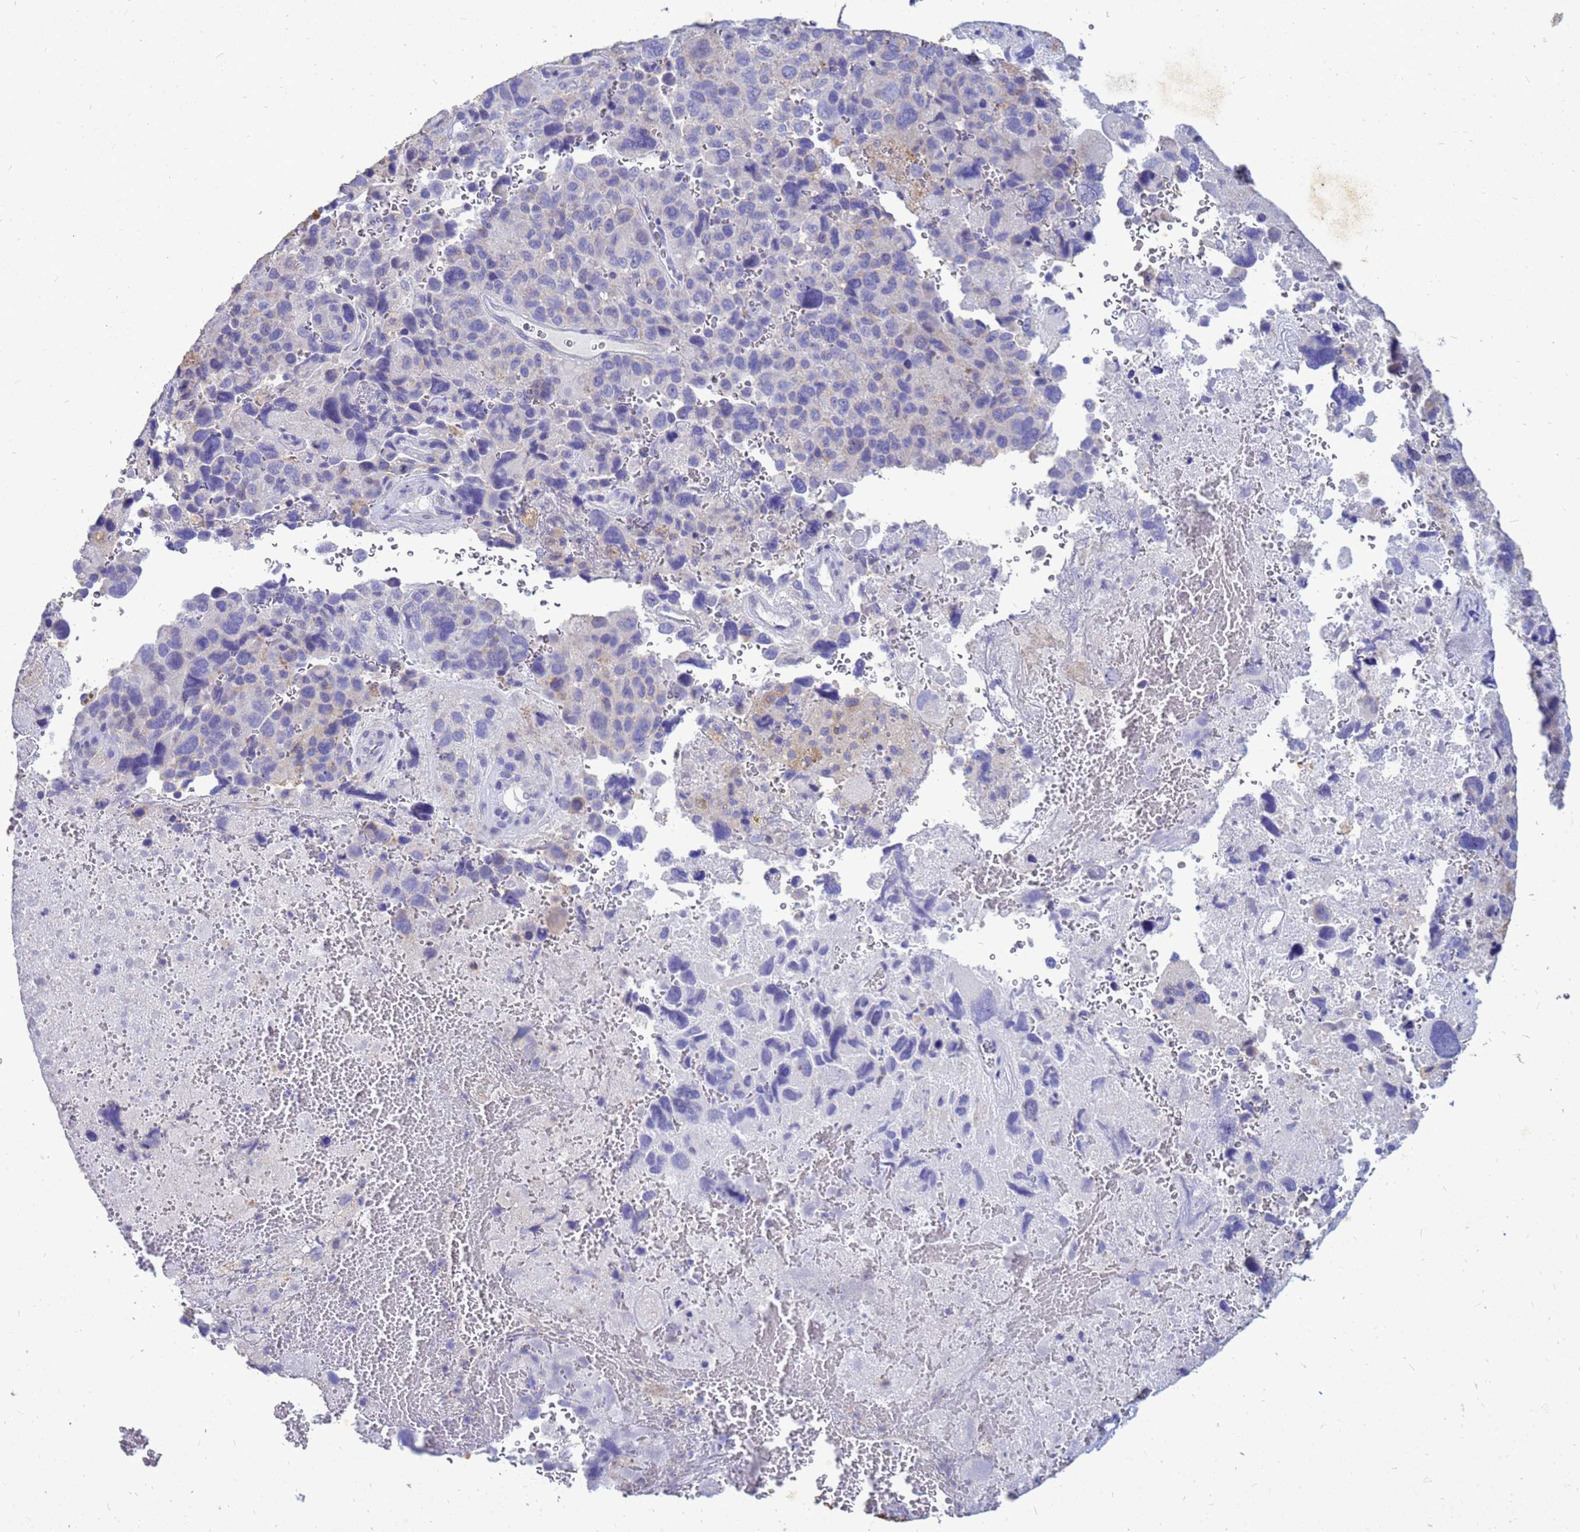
{"staining": {"intensity": "moderate", "quantity": "<25%", "location": "cytoplasmic/membranous"}, "tissue": "lung cancer", "cell_type": "Tumor cells", "image_type": "cancer", "snomed": [{"axis": "morphology", "description": "Adenocarcinoma, NOS"}, {"axis": "topography", "description": "Lung"}], "caption": "Immunohistochemical staining of lung cancer displays low levels of moderate cytoplasmic/membranous protein expression in about <25% of tumor cells.", "gene": "AKR1C1", "patient": {"sex": "male", "age": 67}}